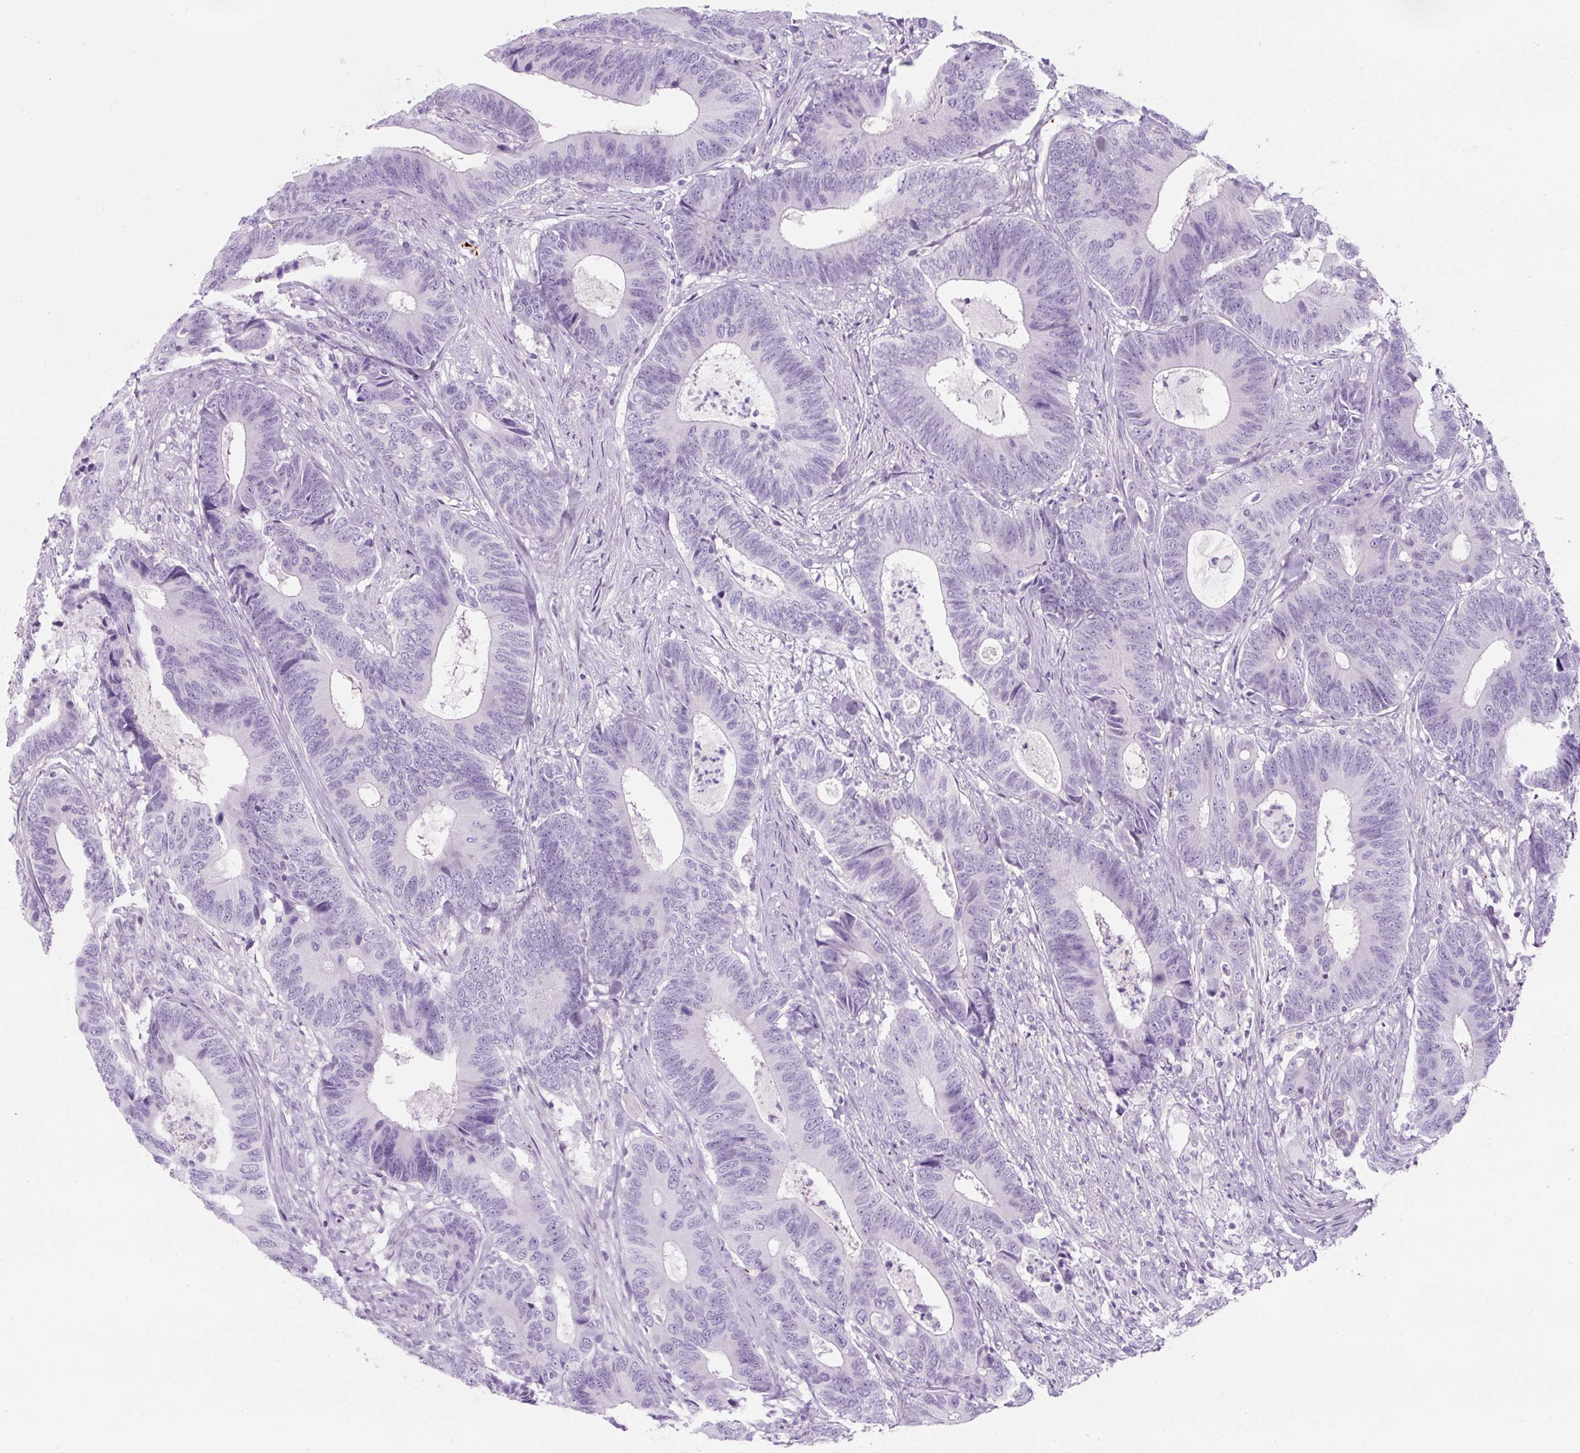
{"staining": {"intensity": "negative", "quantity": "none", "location": "none"}, "tissue": "colorectal cancer", "cell_type": "Tumor cells", "image_type": "cancer", "snomed": [{"axis": "morphology", "description": "Adenocarcinoma, NOS"}, {"axis": "topography", "description": "Colon"}], "caption": "High power microscopy image of an immunohistochemistry histopathology image of adenocarcinoma (colorectal), revealing no significant staining in tumor cells. (DAB IHC, high magnification).", "gene": "PF4V1", "patient": {"sex": "male", "age": 87}}